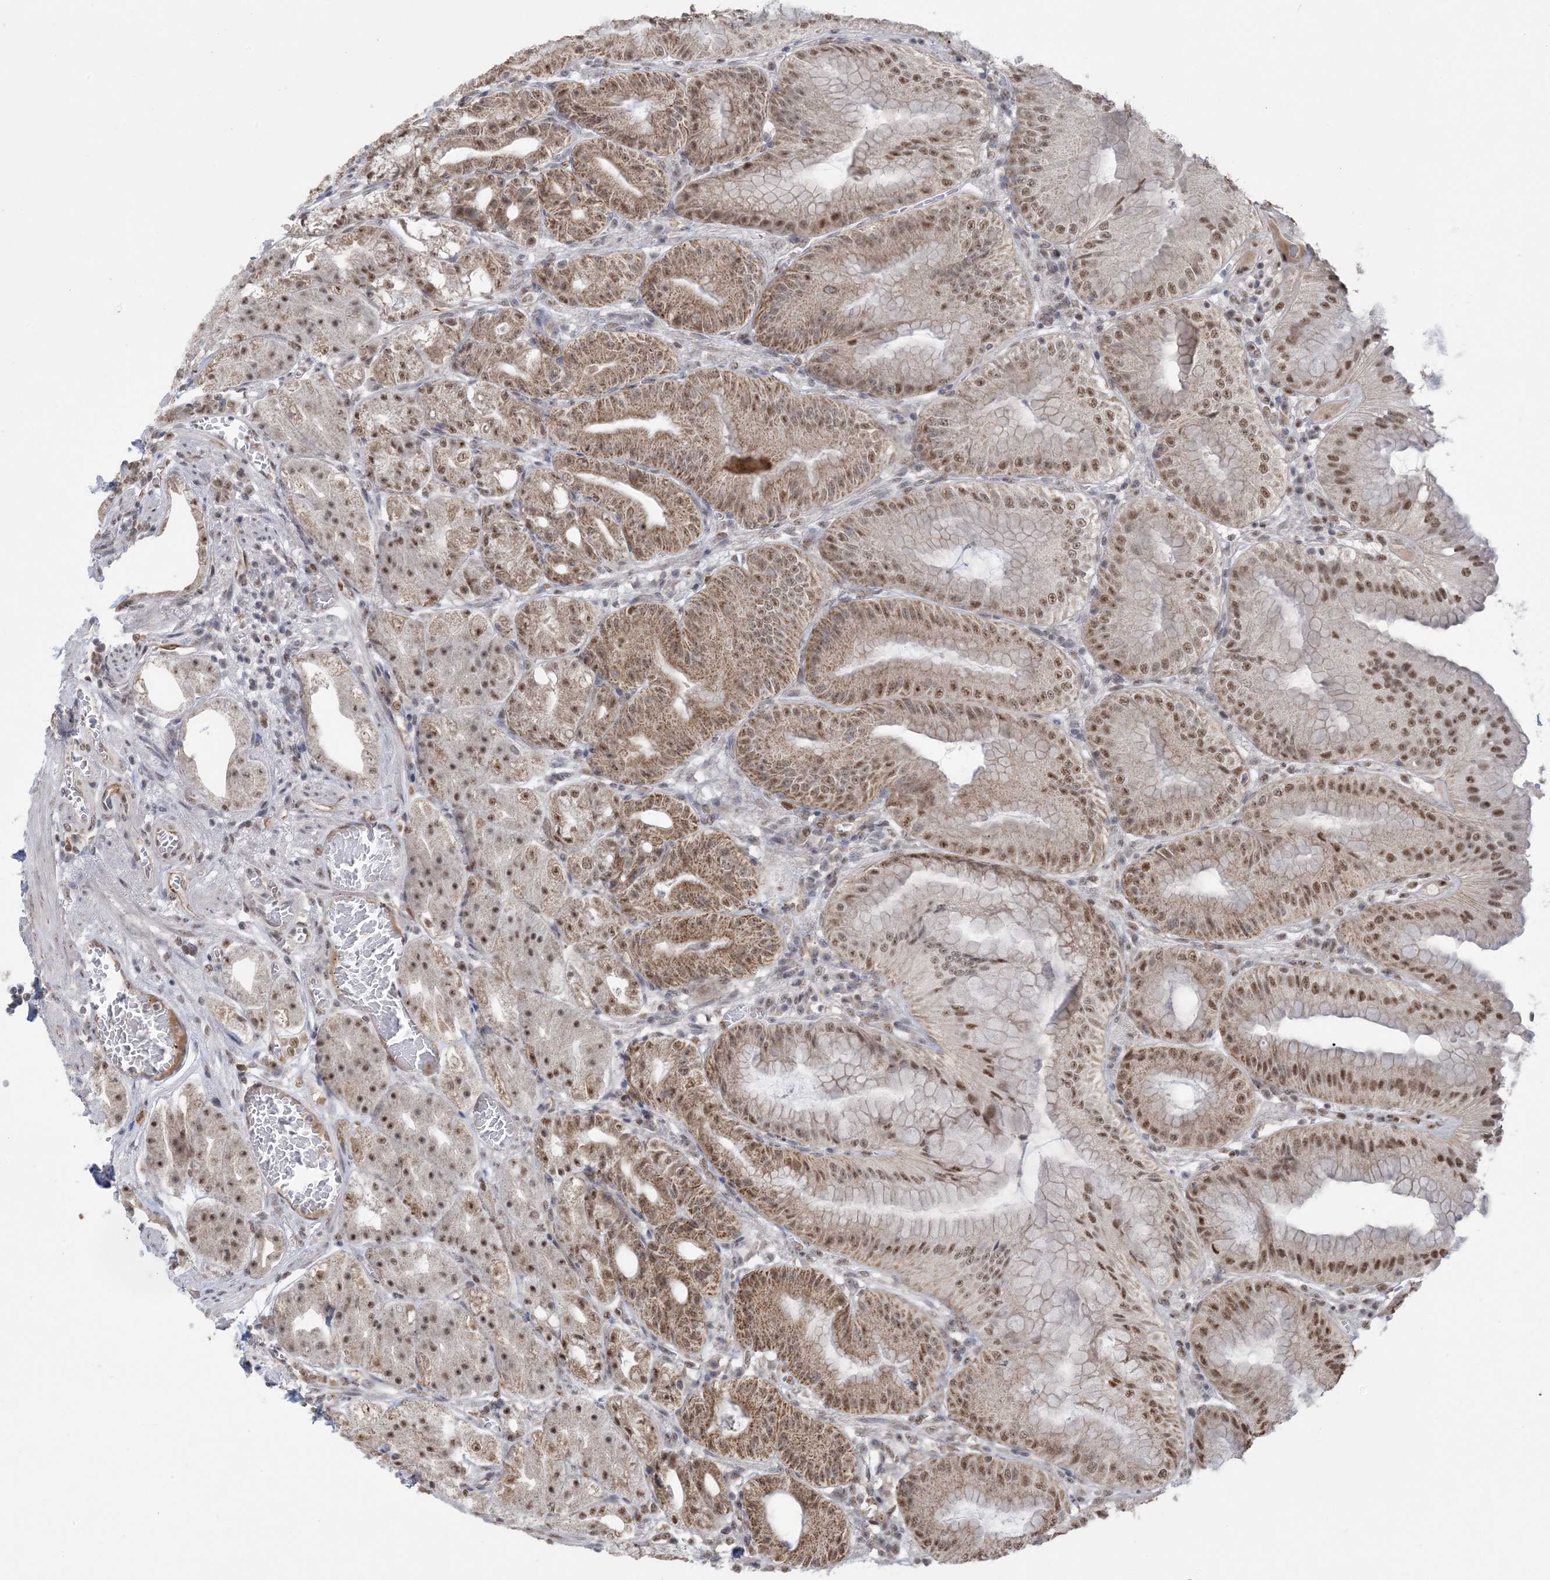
{"staining": {"intensity": "moderate", "quantity": ">75%", "location": "cytoplasmic/membranous,nuclear"}, "tissue": "stomach", "cell_type": "Glandular cells", "image_type": "normal", "snomed": [{"axis": "morphology", "description": "Normal tissue, NOS"}, {"axis": "topography", "description": "Stomach, lower"}], "caption": "This is a histology image of IHC staining of benign stomach, which shows moderate positivity in the cytoplasmic/membranous,nuclear of glandular cells.", "gene": "TRMT10C", "patient": {"sex": "male", "age": 71}}